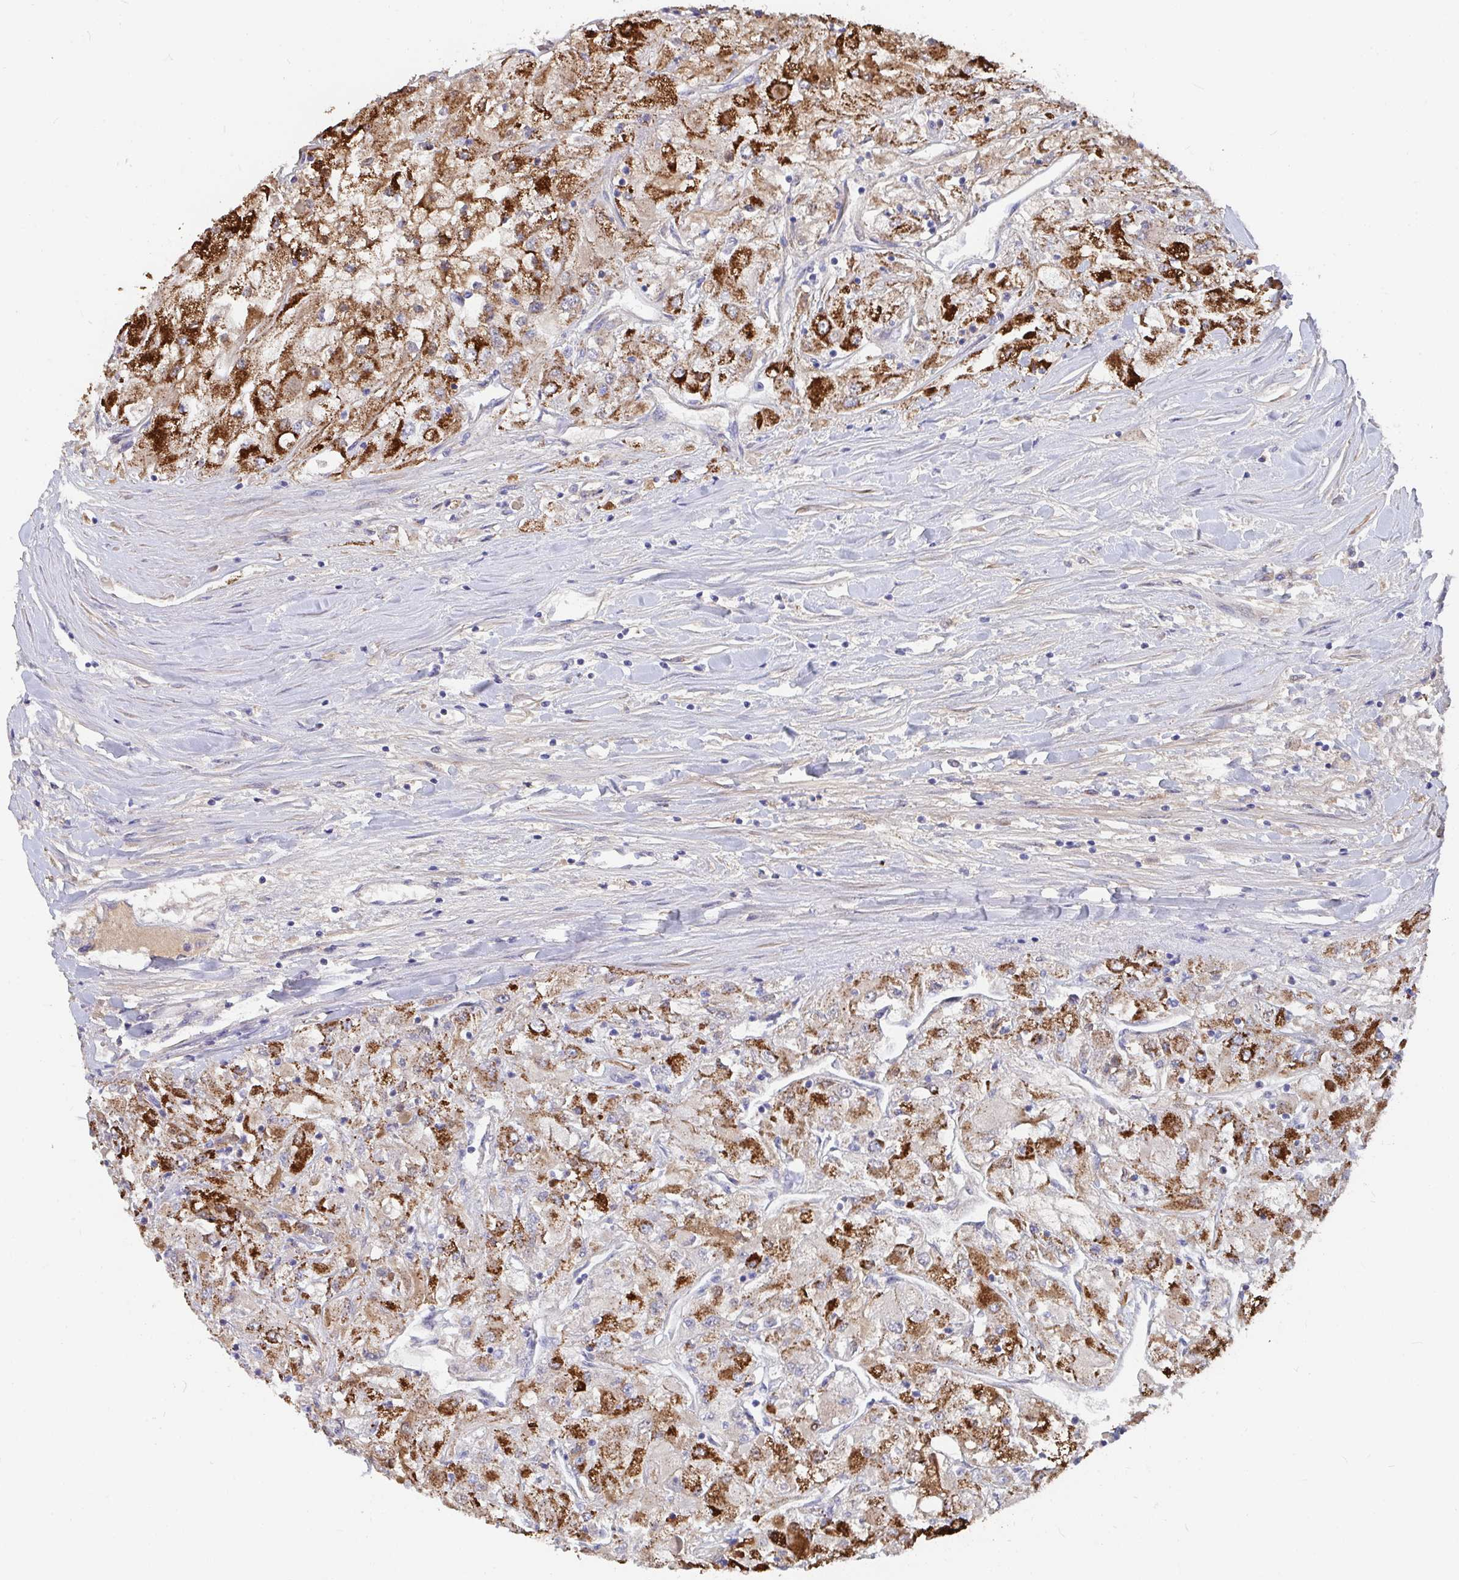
{"staining": {"intensity": "strong", "quantity": ">75%", "location": "cytoplasmic/membranous"}, "tissue": "renal cancer", "cell_type": "Tumor cells", "image_type": "cancer", "snomed": [{"axis": "morphology", "description": "Adenocarcinoma, NOS"}, {"axis": "topography", "description": "Kidney"}], "caption": "This is a micrograph of immunohistochemistry (IHC) staining of renal cancer (adenocarcinoma), which shows strong positivity in the cytoplasmic/membranous of tumor cells.", "gene": "FAM156B", "patient": {"sex": "male", "age": 80}}